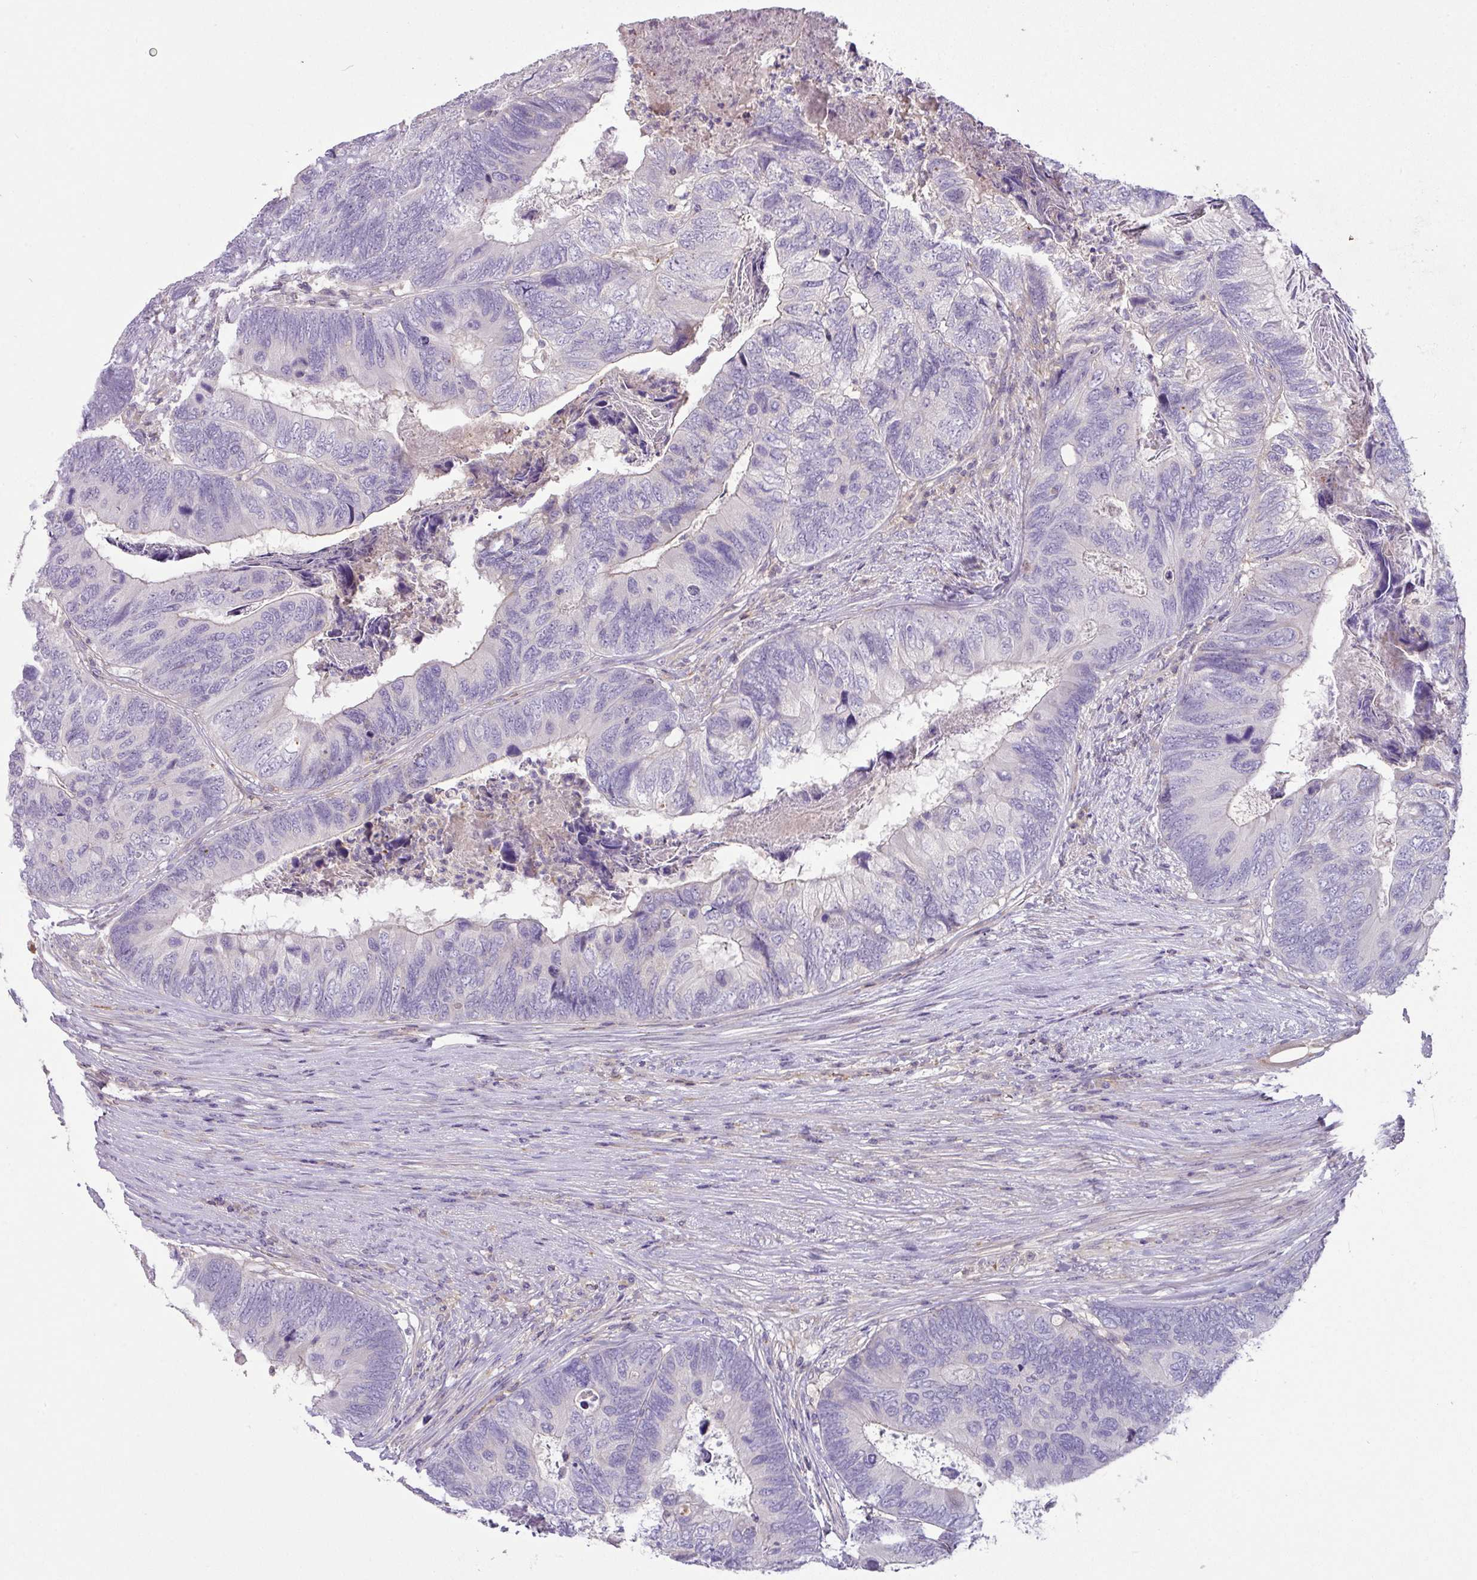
{"staining": {"intensity": "negative", "quantity": "none", "location": "none"}, "tissue": "colorectal cancer", "cell_type": "Tumor cells", "image_type": "cancer", "snomed": [{"axis": "morphology", "description": "Adenocarcinoma, NOS"}, {"axis": "topography", "description": "Colon"}], "caption": "A histopathology image of colorectal cancer stained for a protein reveals no brown staining in tumor cells.", "gene": "HOXC13", "patient": {"sex": "female", "age": 67}}